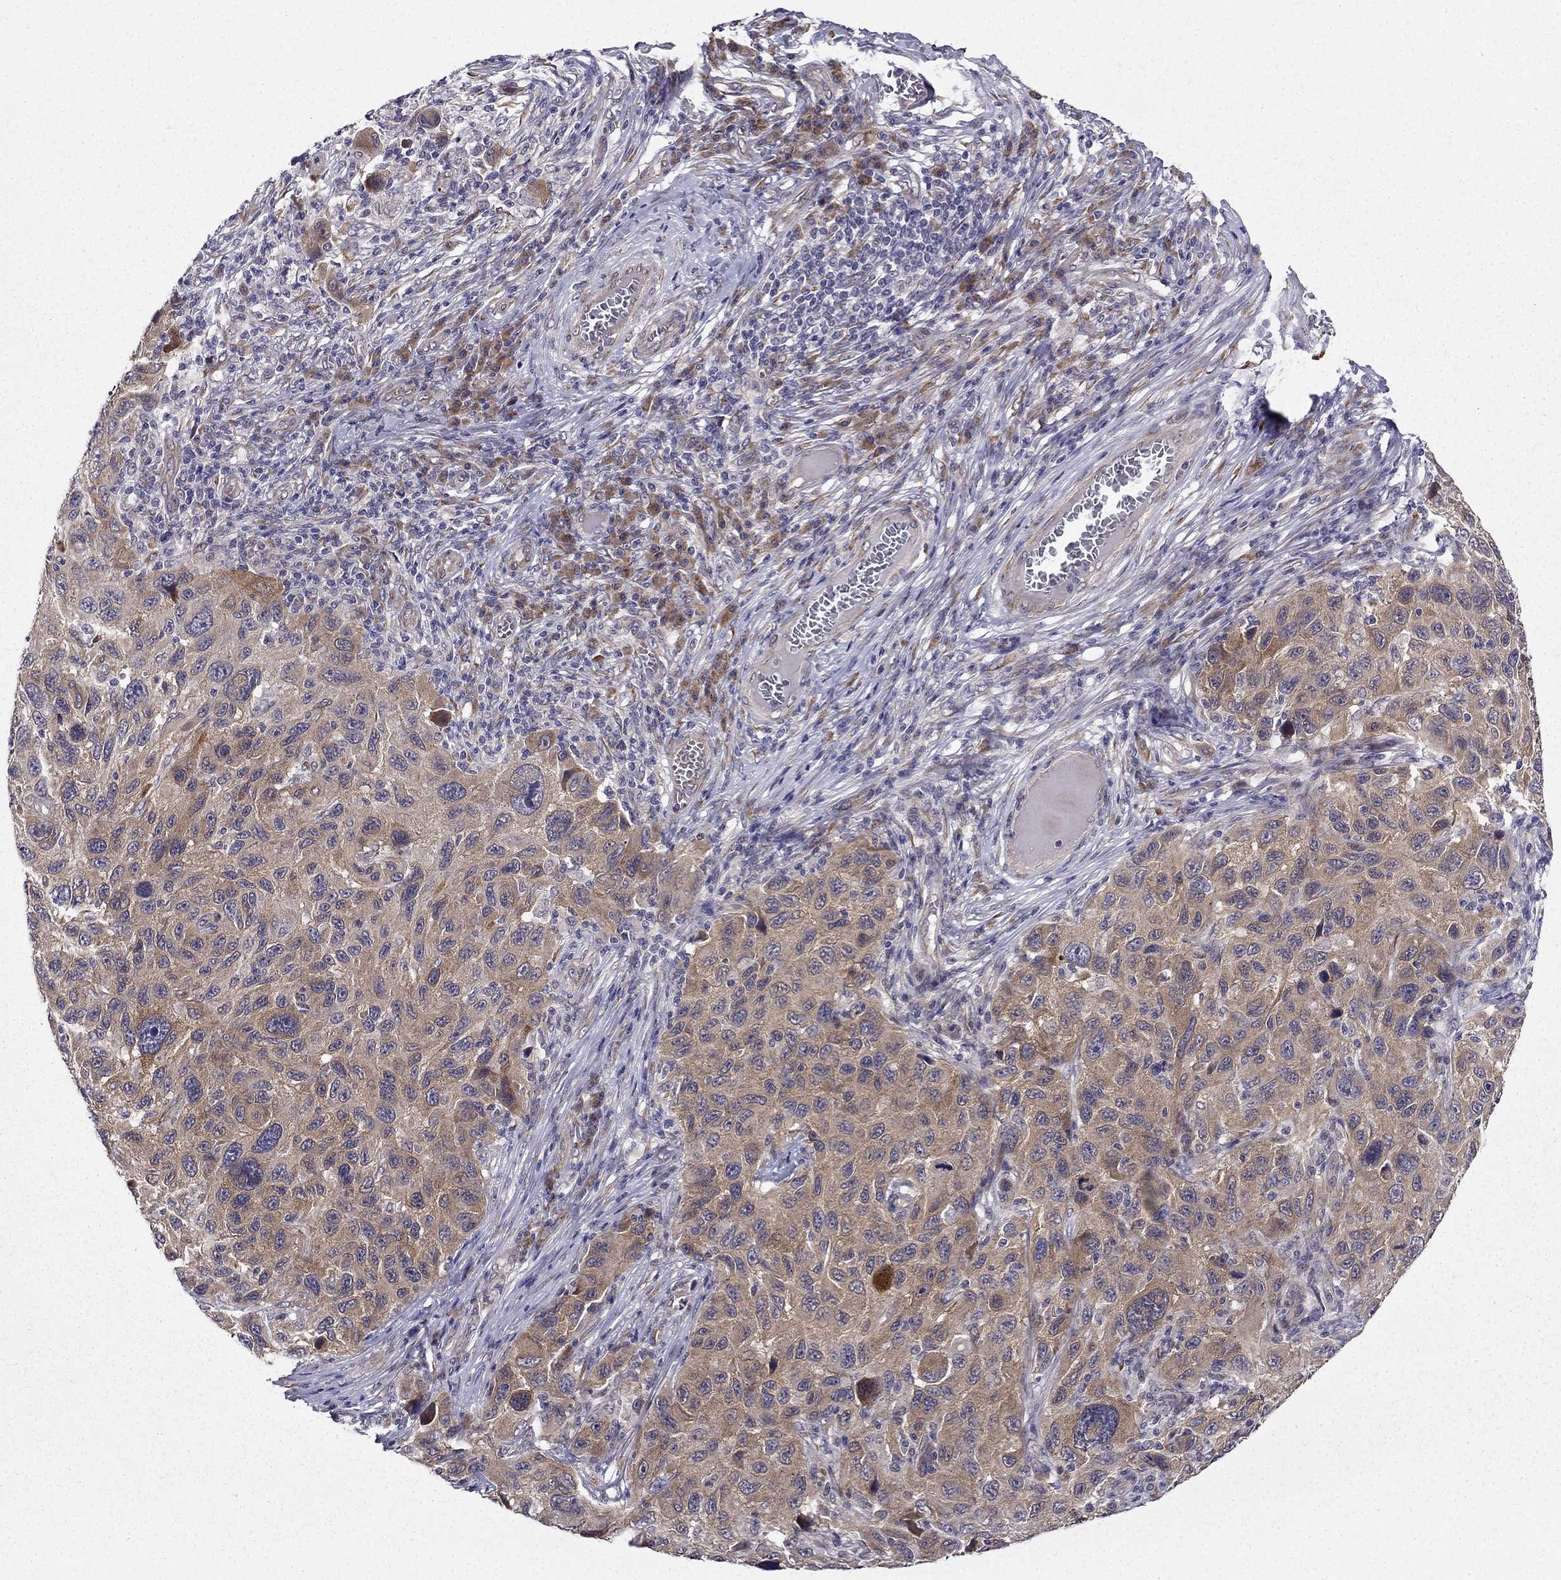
{"staining": {"intensity": "weak", "quantity": "25%-75%", "location": "cytoplasmic/membranous"}, "tissue": "melanoma", "cell_type": "Tumor cells", "image_type": "cancer", "snomed": [{"axis": "morphology", "description": "Malignant melanoma, NOS"}, {"axis": "topography", "description": "Skin"}], "caption": "DAB immunohistochemical staining of melanoma displays weak cytoplasmic/membranous protein positivity in about 25%-75% of tumor cells. The staining was performed using DAB, with brown indicating positive protein expression. Nuclei are stained blue with hematoxylin.", "gene": "ARHGEF28", "patient": {"sex": "male", "age": 53}}